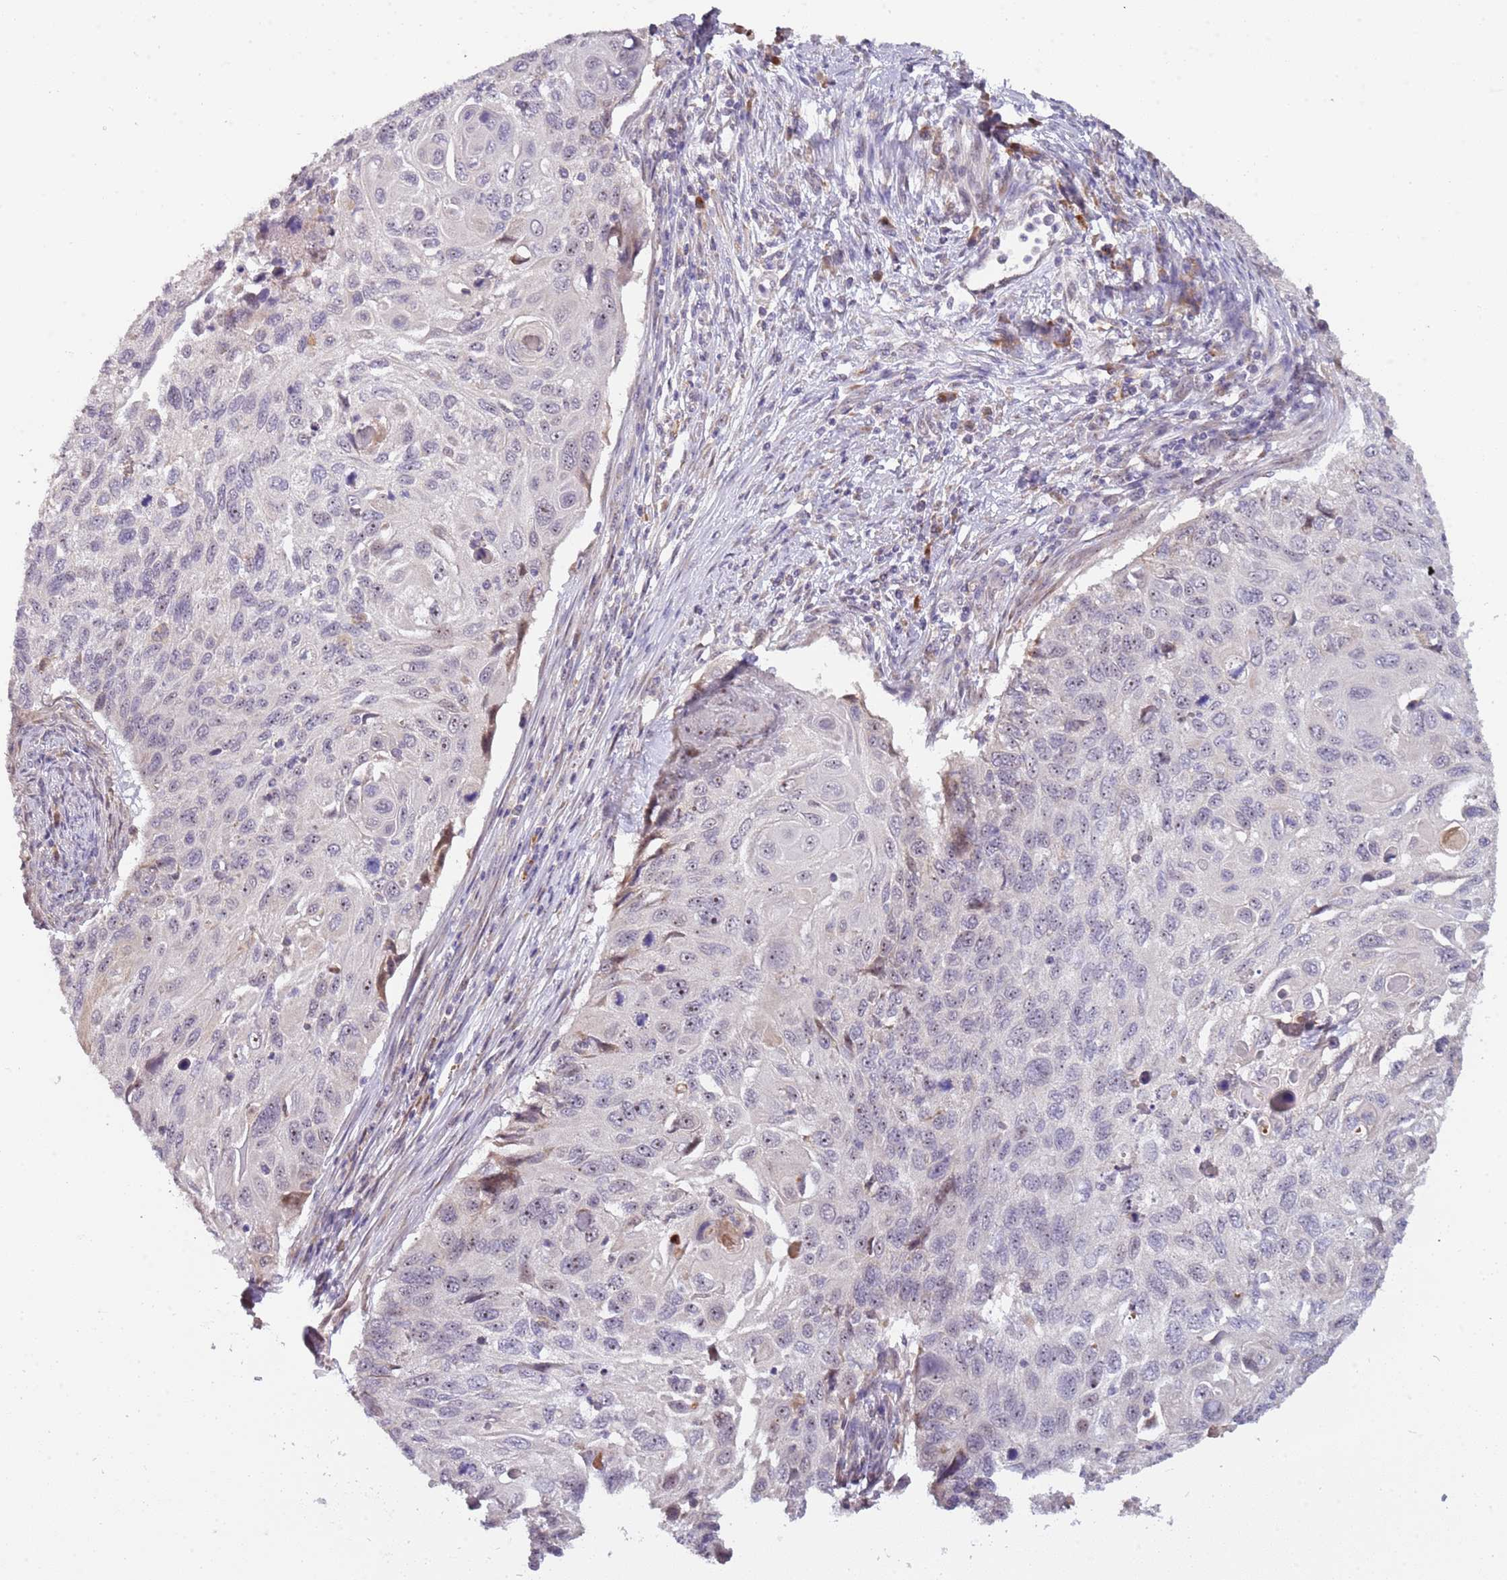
{"staining": {"intensity": "weak", "quantity": "<25%", "location": "nuclear"}, "tissue": "cervical cancer", "cell_type": "Tumor cells", "image_type": "cancer", "snomed": [{"axis": "morphology", "description": "Squamous cell carcinoma, NOS"}, {"axis": "topography", "description": "Cervix"}], "caption": "DAB (3,3'-diaminobenzidine) immunohistochemical staining of human cervical squamous cell carcinoma demonstrates no significant positivity in tumor cells.", "gene": "UCMA", "patient": {"sex": "female", "age": 70}}